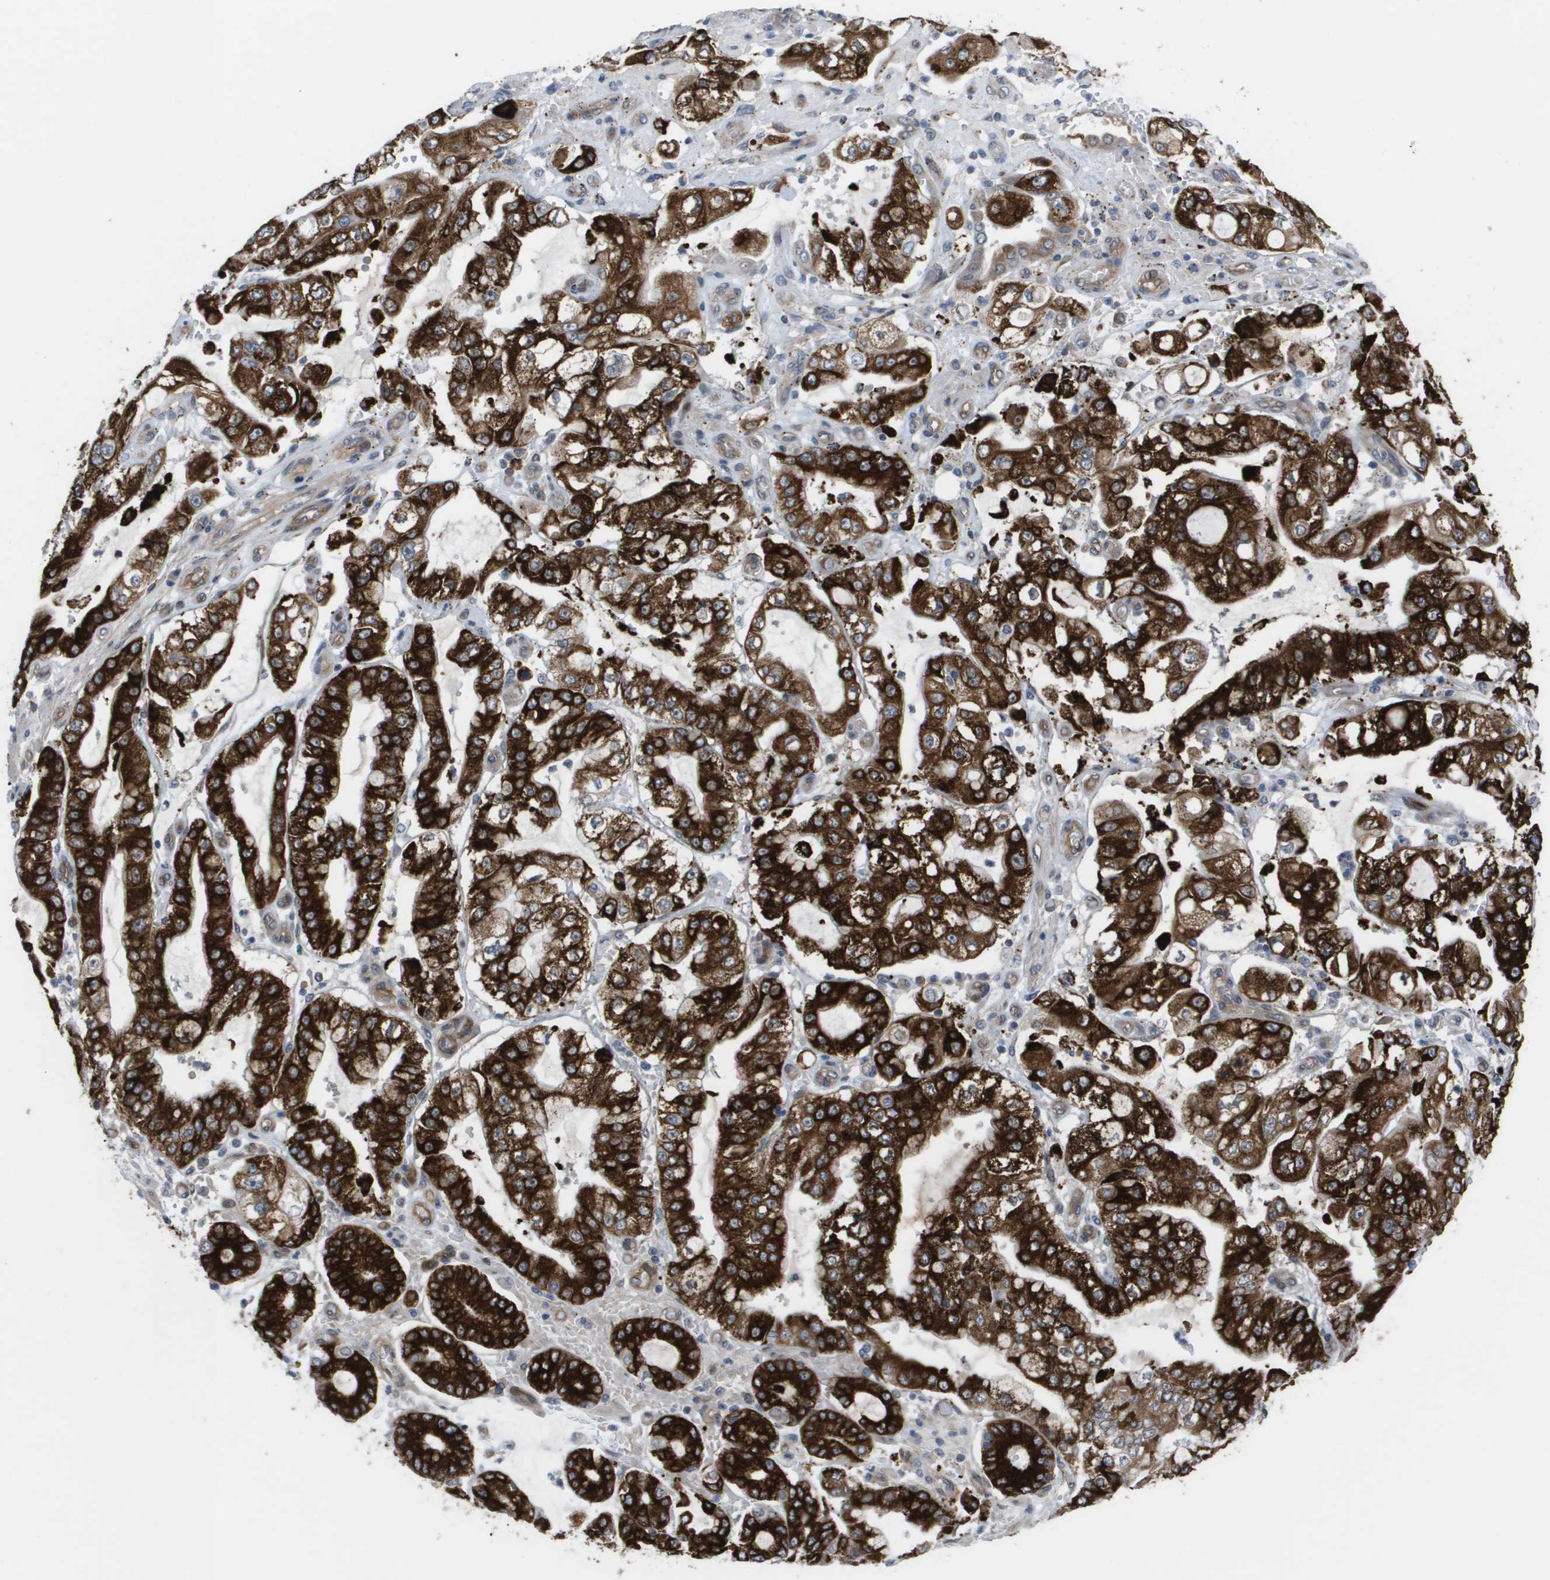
{"staining": {"intensity": "strong", "quantity": ">75%", "location": "cytoplasmic/membranous"}, "tissue": "stomach cancer", "cell_type": "Tumor cells", "image_type": "cancer", "snomed": [{"axis": "morphology", "description": "Adenocarcinoma, NOS"}, {"axis": "topography", "description": "Stomach"}], "caption": "There is high levels of strong cytoplasmic/membranous expression in tumor cells of stomach adenocarcinoma, as demonstrated by immunohistochemical staining (brown color).", "gene": "MTARC2", "patient": {"sex": "male", "age": 76}}